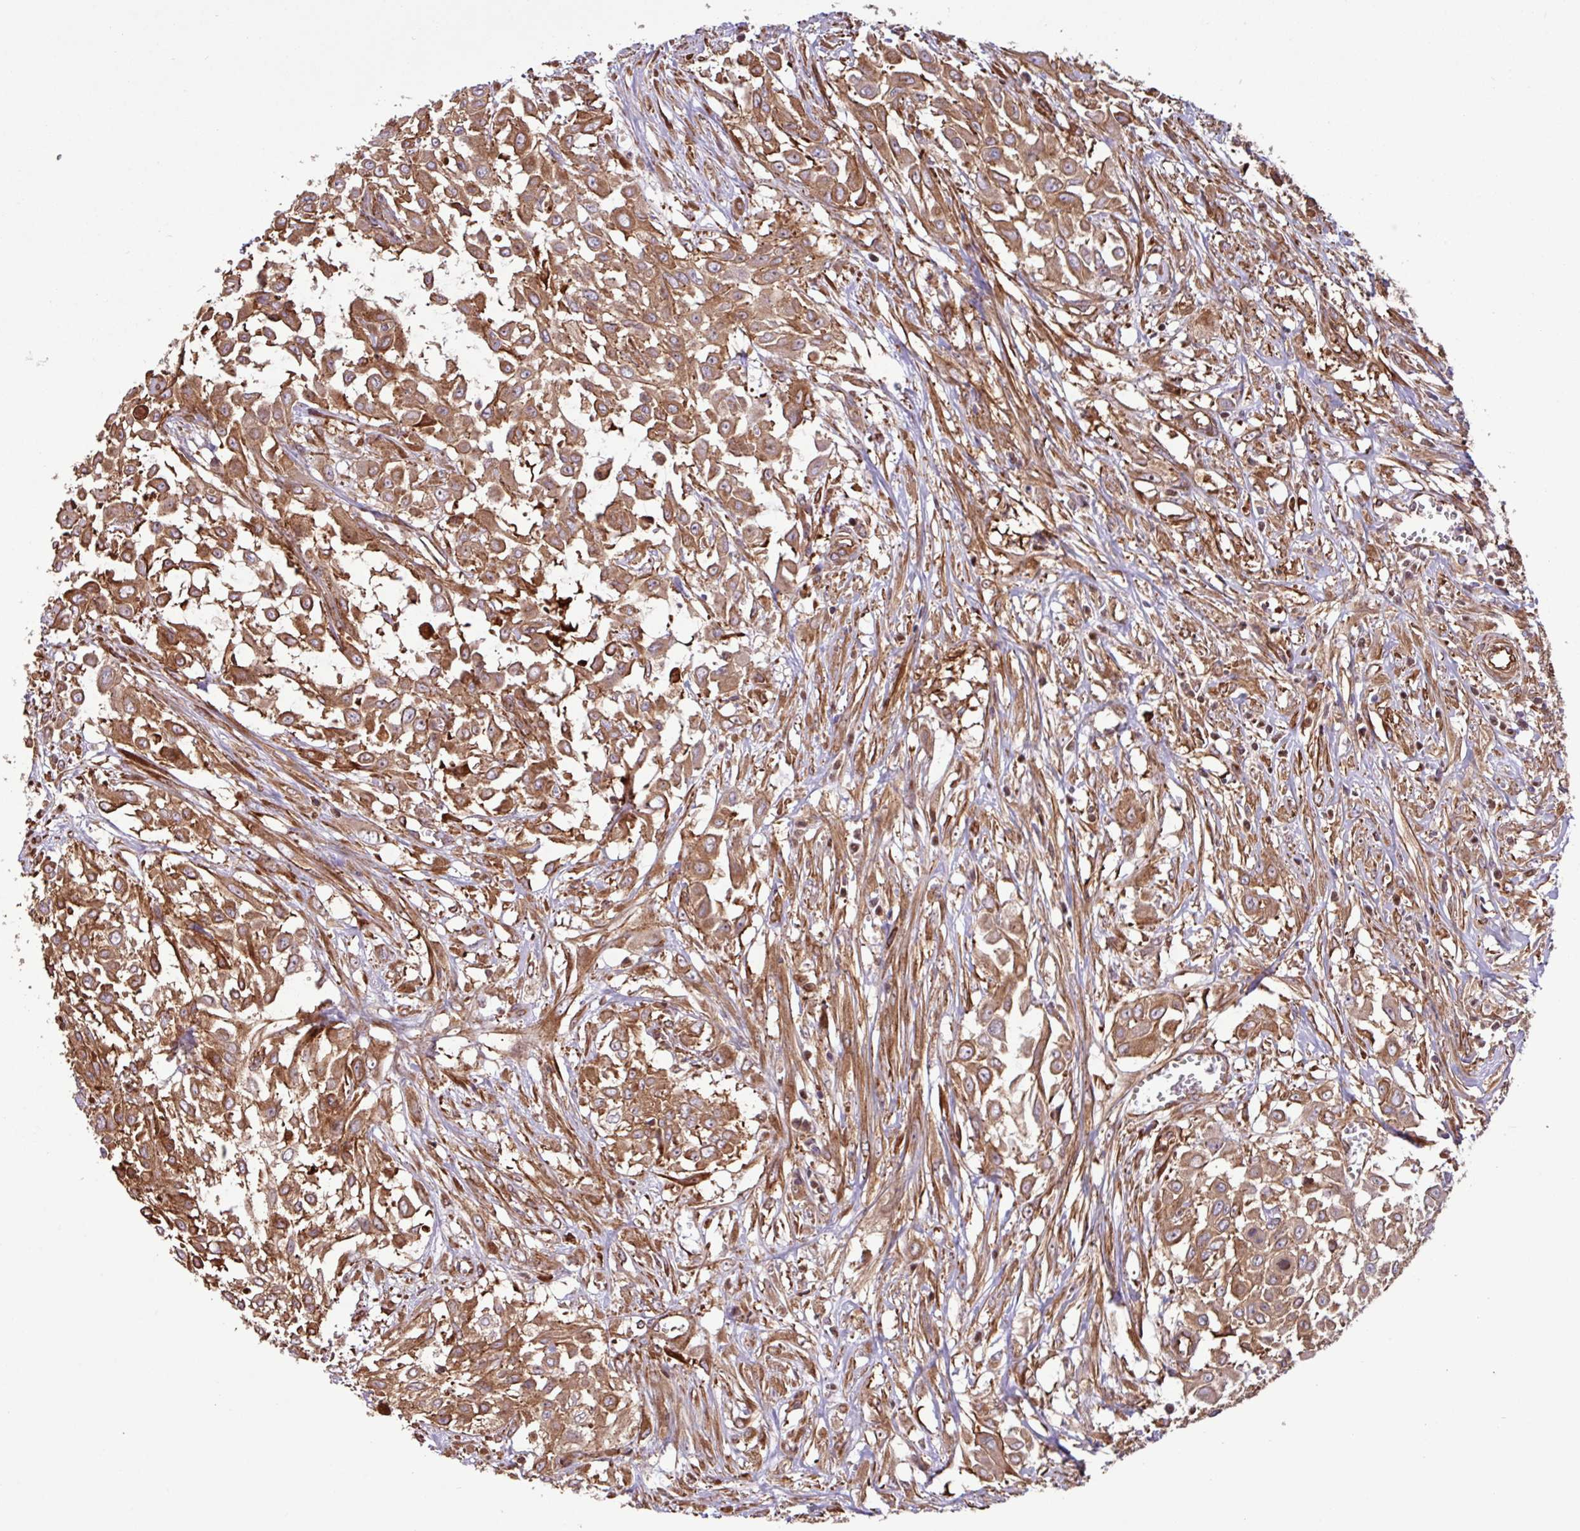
{"staining": {"intensity": "moderate", "quantity": ">75%", "location": "cytoplasmic/membranous"}, "tissue": "urothelial cancer", "cell_type": "Tumor cells", "image_type": "cancer", "snomed": [{"axis": "morphology", "description": "Urothelial carcinoma, High grade"}, {"axis": "topography", "description": "Urinary bladder"}], "caption": "Moderate cytoplasmic/membranous staining for a protein is seen in about >75% of tumor cells of urothelial cancer using IHC.", "gene": "ZNF300", "patient": {"sex": "male", "age": 57}}